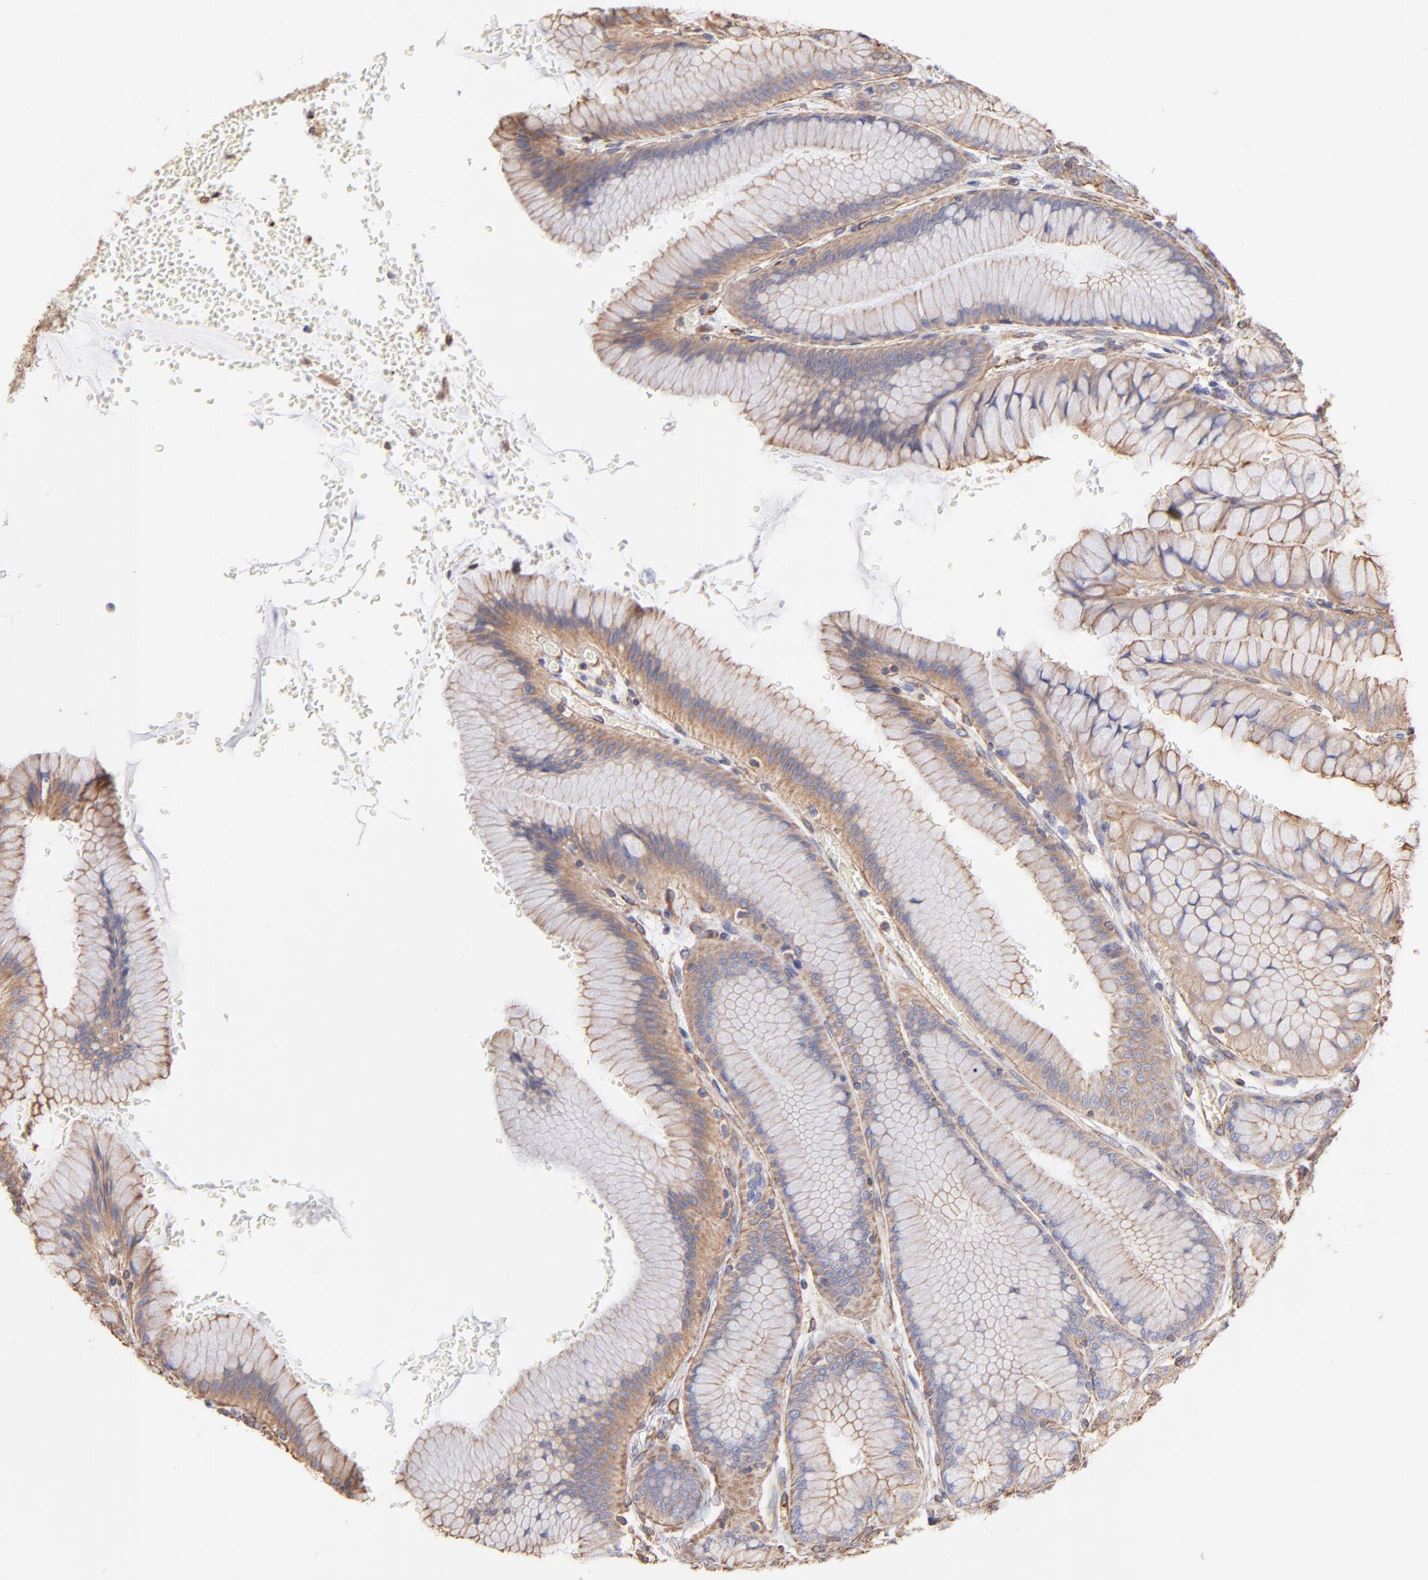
{"staining": {"intensity": "moderate", "quantity": ">75%", "location": "cytoplasmic/membranous"}, "tissue": "stomach", "cell_type": "Glandular cells", "image_type": "normal", "snomed": [{"axis": "morphology", "description": "Normal tissue, NOS"}, {"axis": "morphology", "description": "Adenocarcinoma, NOS"}, {"axis": "topography", "description": "Stomach"}, {"axis": "topography", "description": "Stomach, lower"}], "caption": "DAB (3,3'-diaminobenzidine) immunohistochemical staining of unremarkable human stomach reveals moderate cytoplasmic/membranous protein positivity in about >75% of glandular cells.", "gene": "PLEC", "patient": {"sex": "female", "age": 65}}